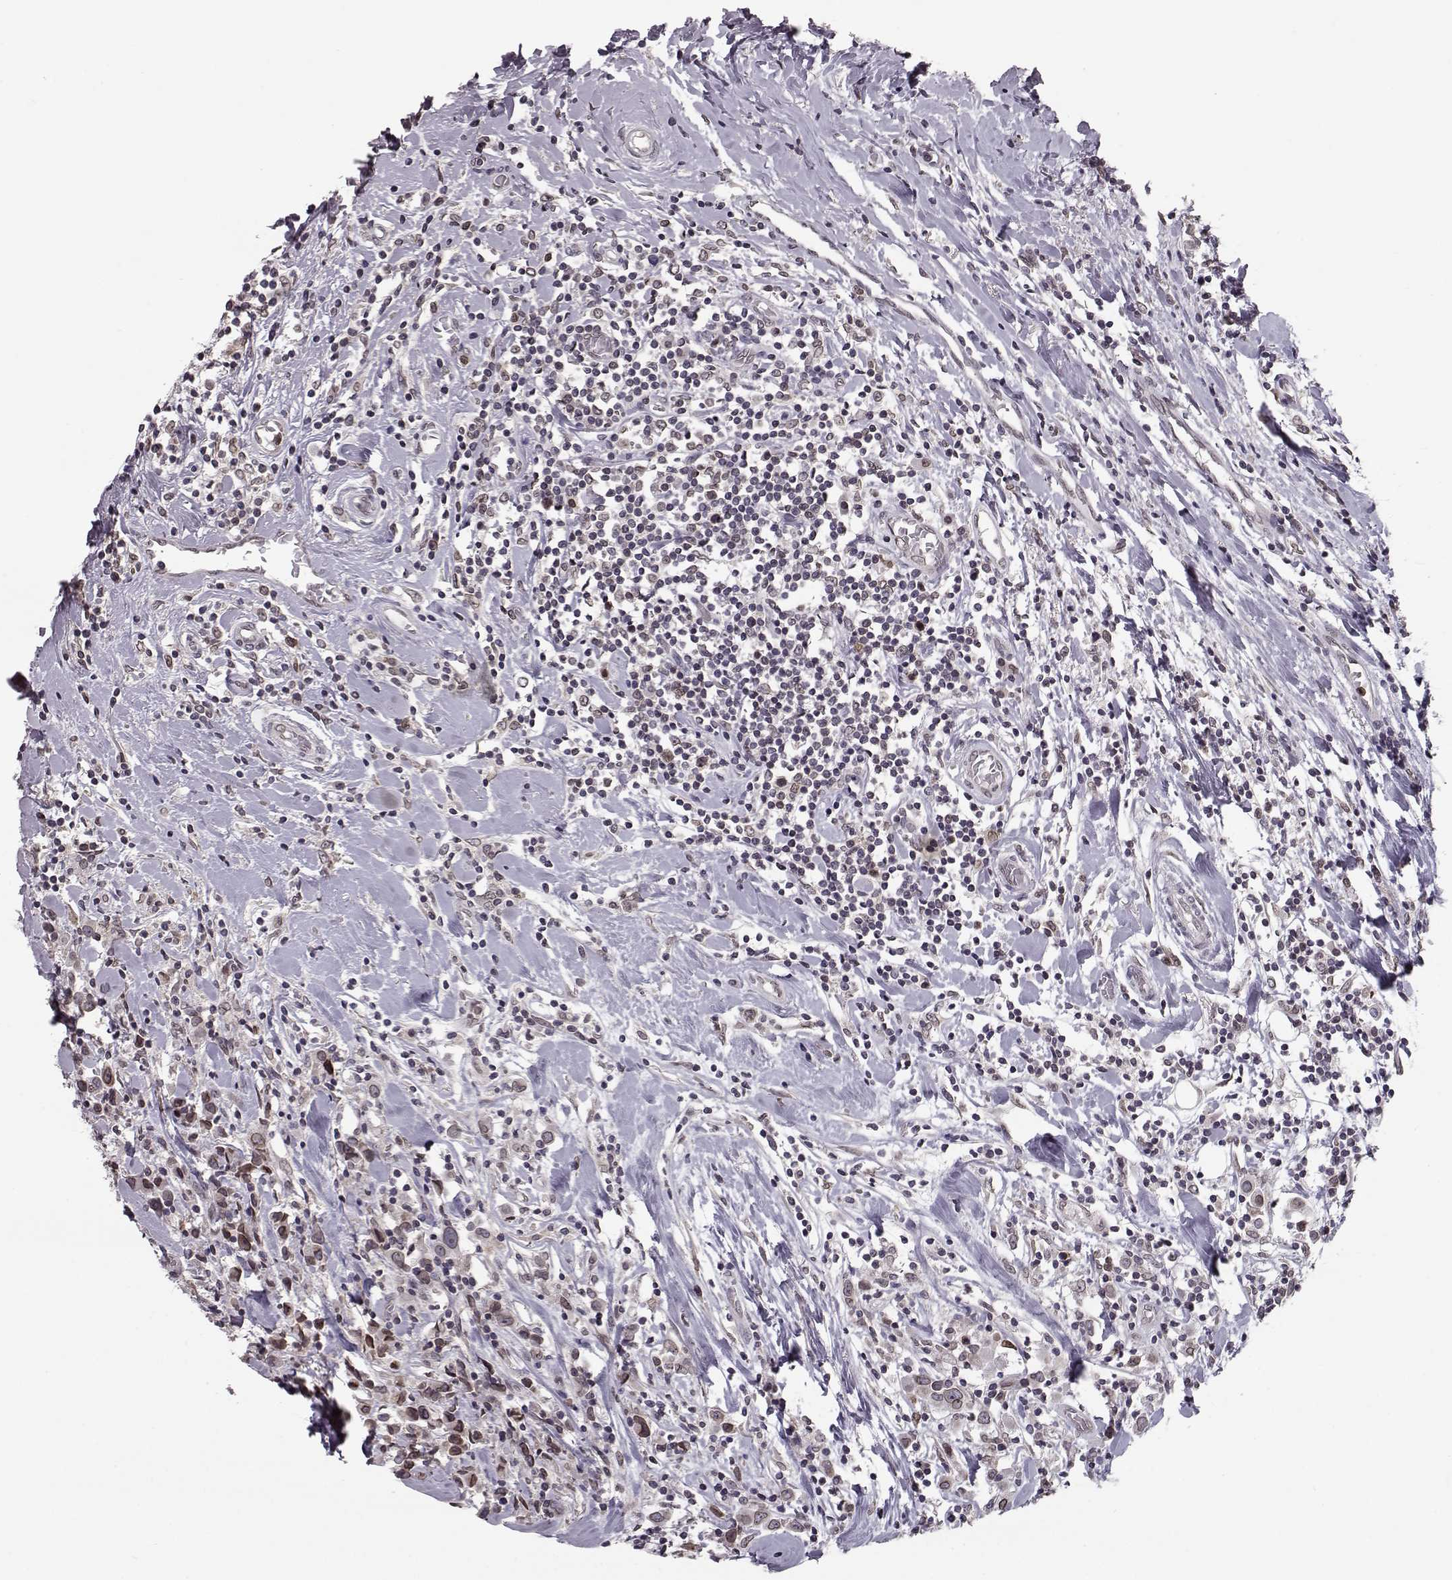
{"staining": {"intensity": "weak", "quantity": ">75%", "location": "cytoplasmic/membranous,nuclear"}, "tissue": "breast cancer", "cell_type": "Tumor cells", "image_type": "cancer", "snomed": [{"axis": "morphology", "description": "Duct carcinoma"}, {"axis": "topography", "description": "Breast"}], "caption": "Immunohistochemistry of human breast cancer (infiltrating ductal carcinoma) shows low levels of weak cytoplasmic/membranous and nuclear staining in approximately >75% of tumor cells.", "gene": "NUP37", "patient": {"sex": "female", "age": 61}}